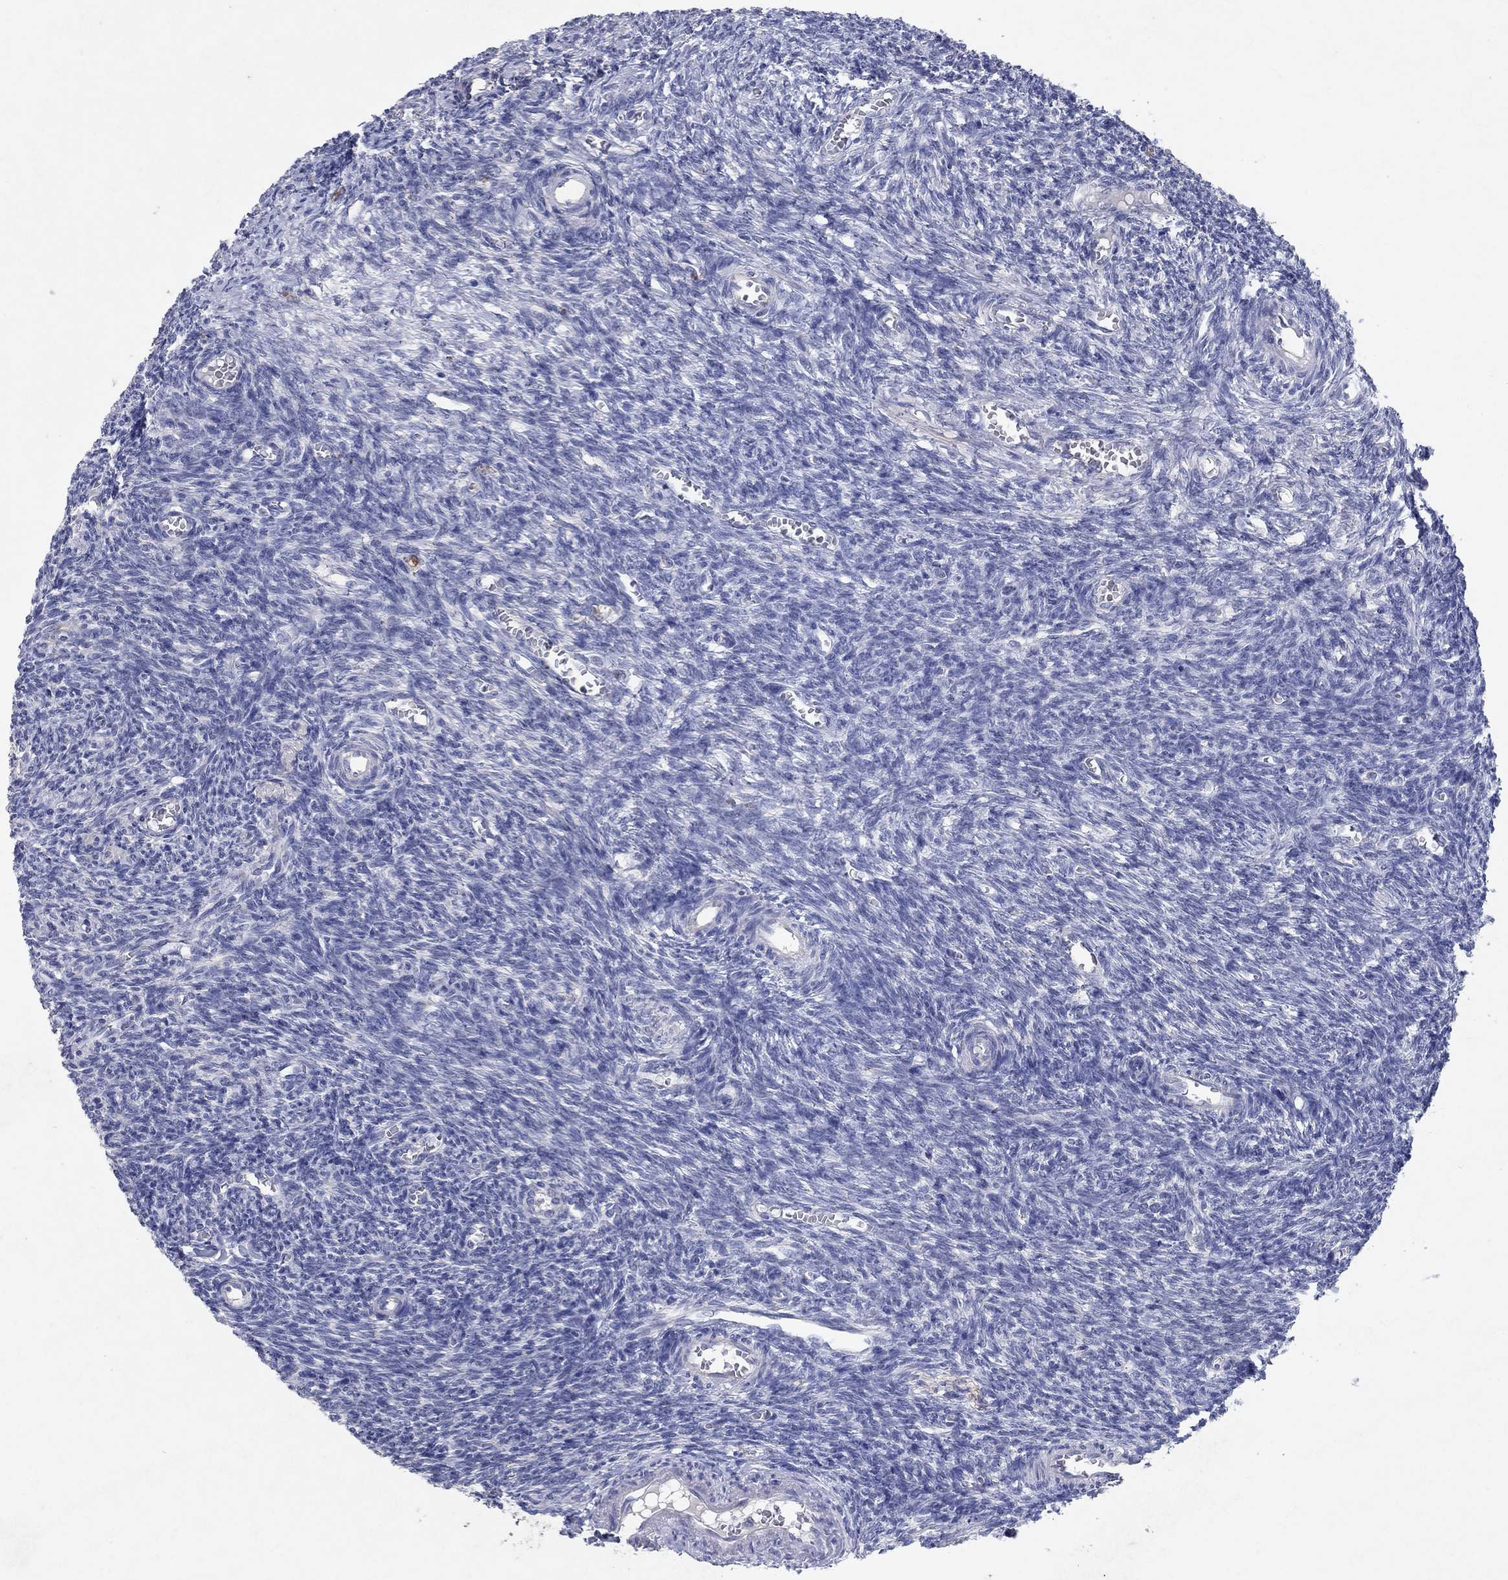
{"staining": {"intensity": "negative", "quantity": "none", "location": "none"}, "tissue": "ovary", "cell_type": "Follicle cells", "image_type": "normal", "snomed": [{"axis": "morphology", "description": "Normal tissue, NOS"}, {"axis": "topography", "description": "Ovary"}], "caption": "Image shows no protein positivity in follicle cells of benign ovary.", "gene": "KRT40", "patient": {"sex": "female", "age": 27}}